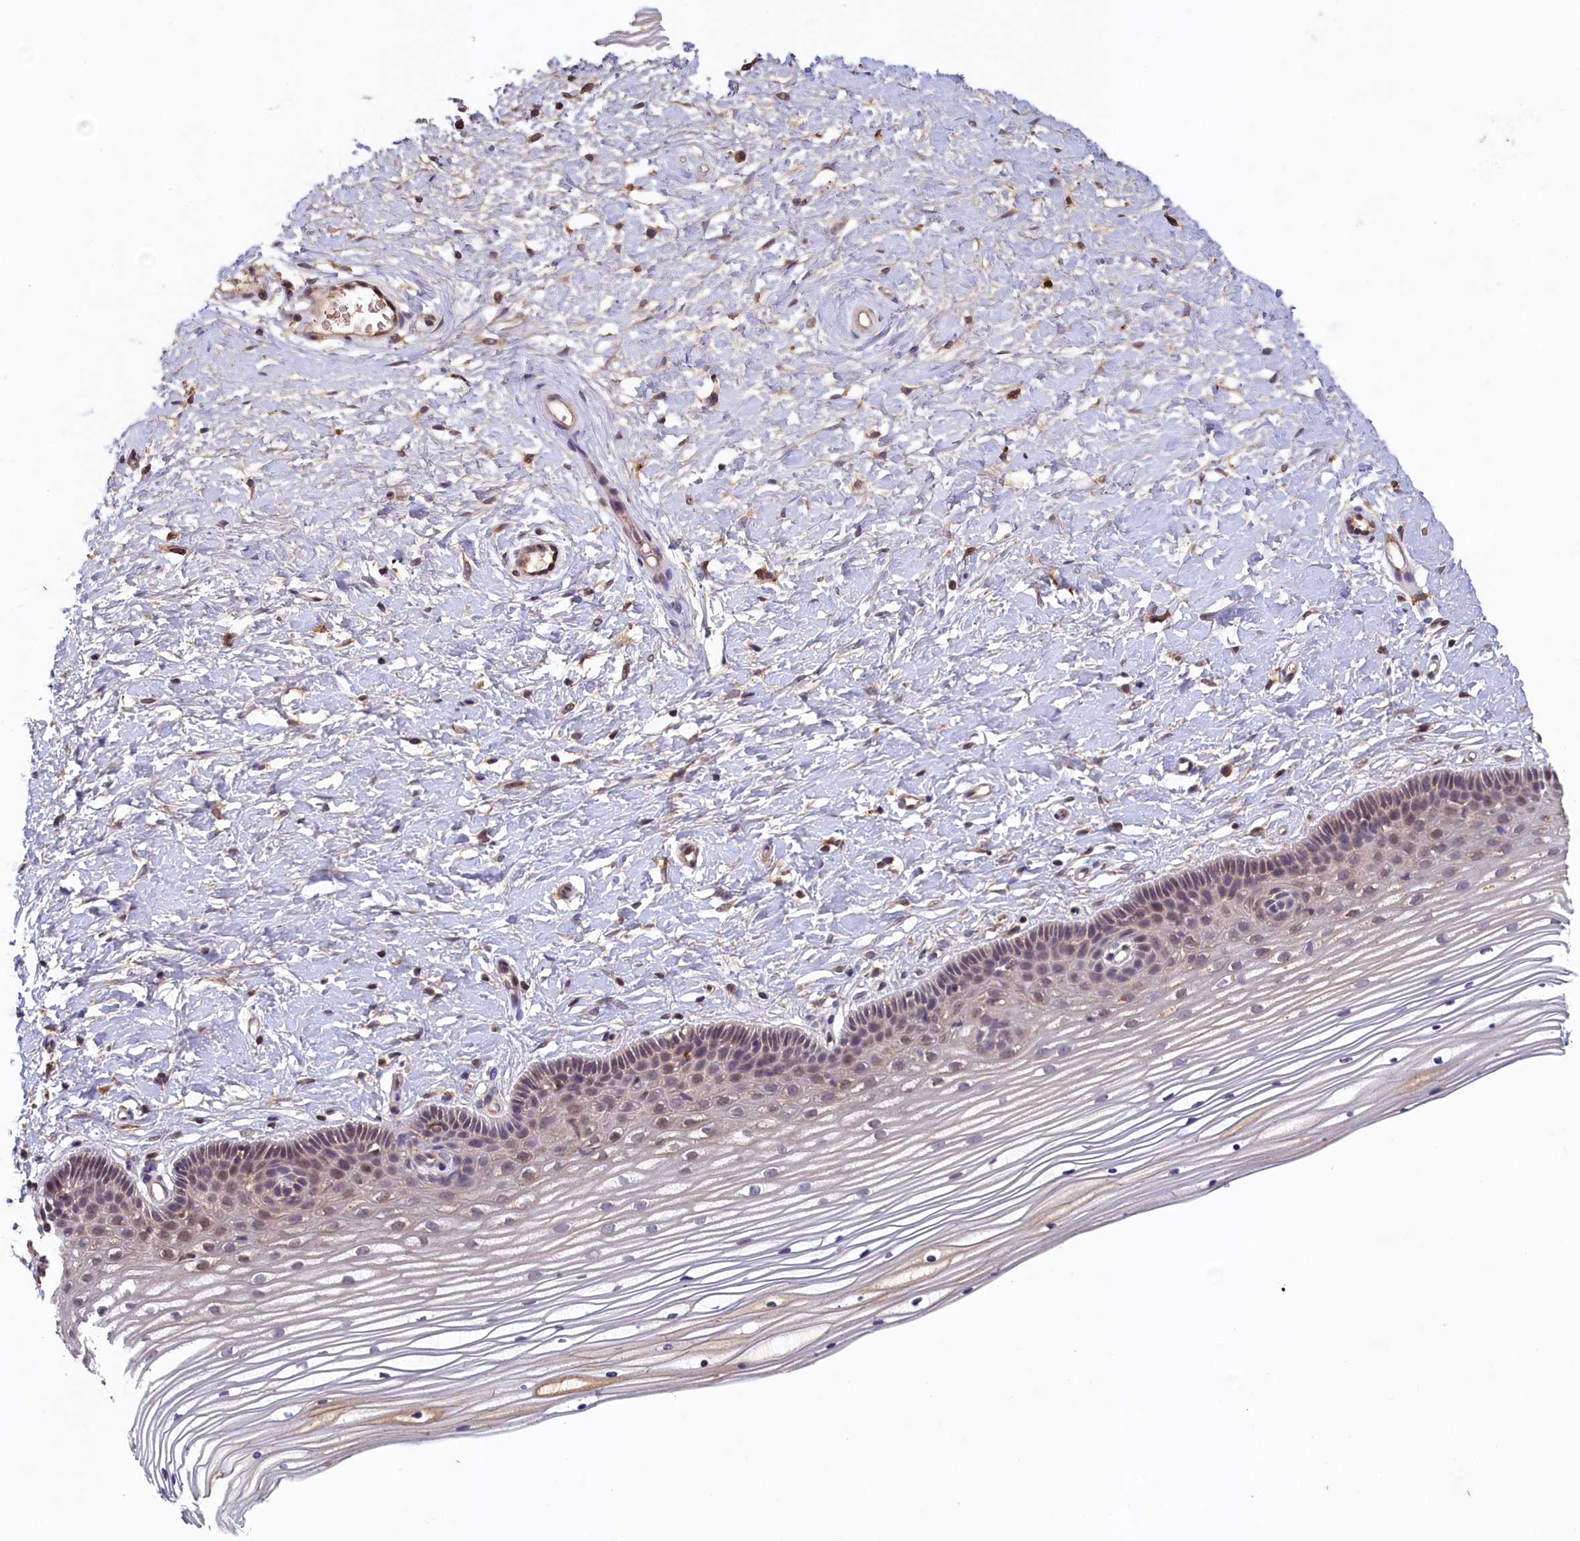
{"staining": {"intensity": "moderate", "quantity": "<25%", "location": "cytoplasmic/membranous,nuclear"}, "tissue": "vagina", "cell_type": "Squamous epithelial cells", "image_type": "normal", "snomed": [{"axis": "morphology", "description": "Normal tissue, NOS"}, {"axis": "topography", "description": "Vagina"}, {"axis": "topography", "description": "Cervix"}], "caption": "This photomicrograph reveals benign vagina stained with immunohistochemistry to label a protein in brown. The cytoplasmic/membranous,nuclear of squamous epithelial cells show moderate positivity for the protein. Nuclei are counter-stained blue.", "gene": "NUBP2", "patient": {"sex": "female", "age": 40}}